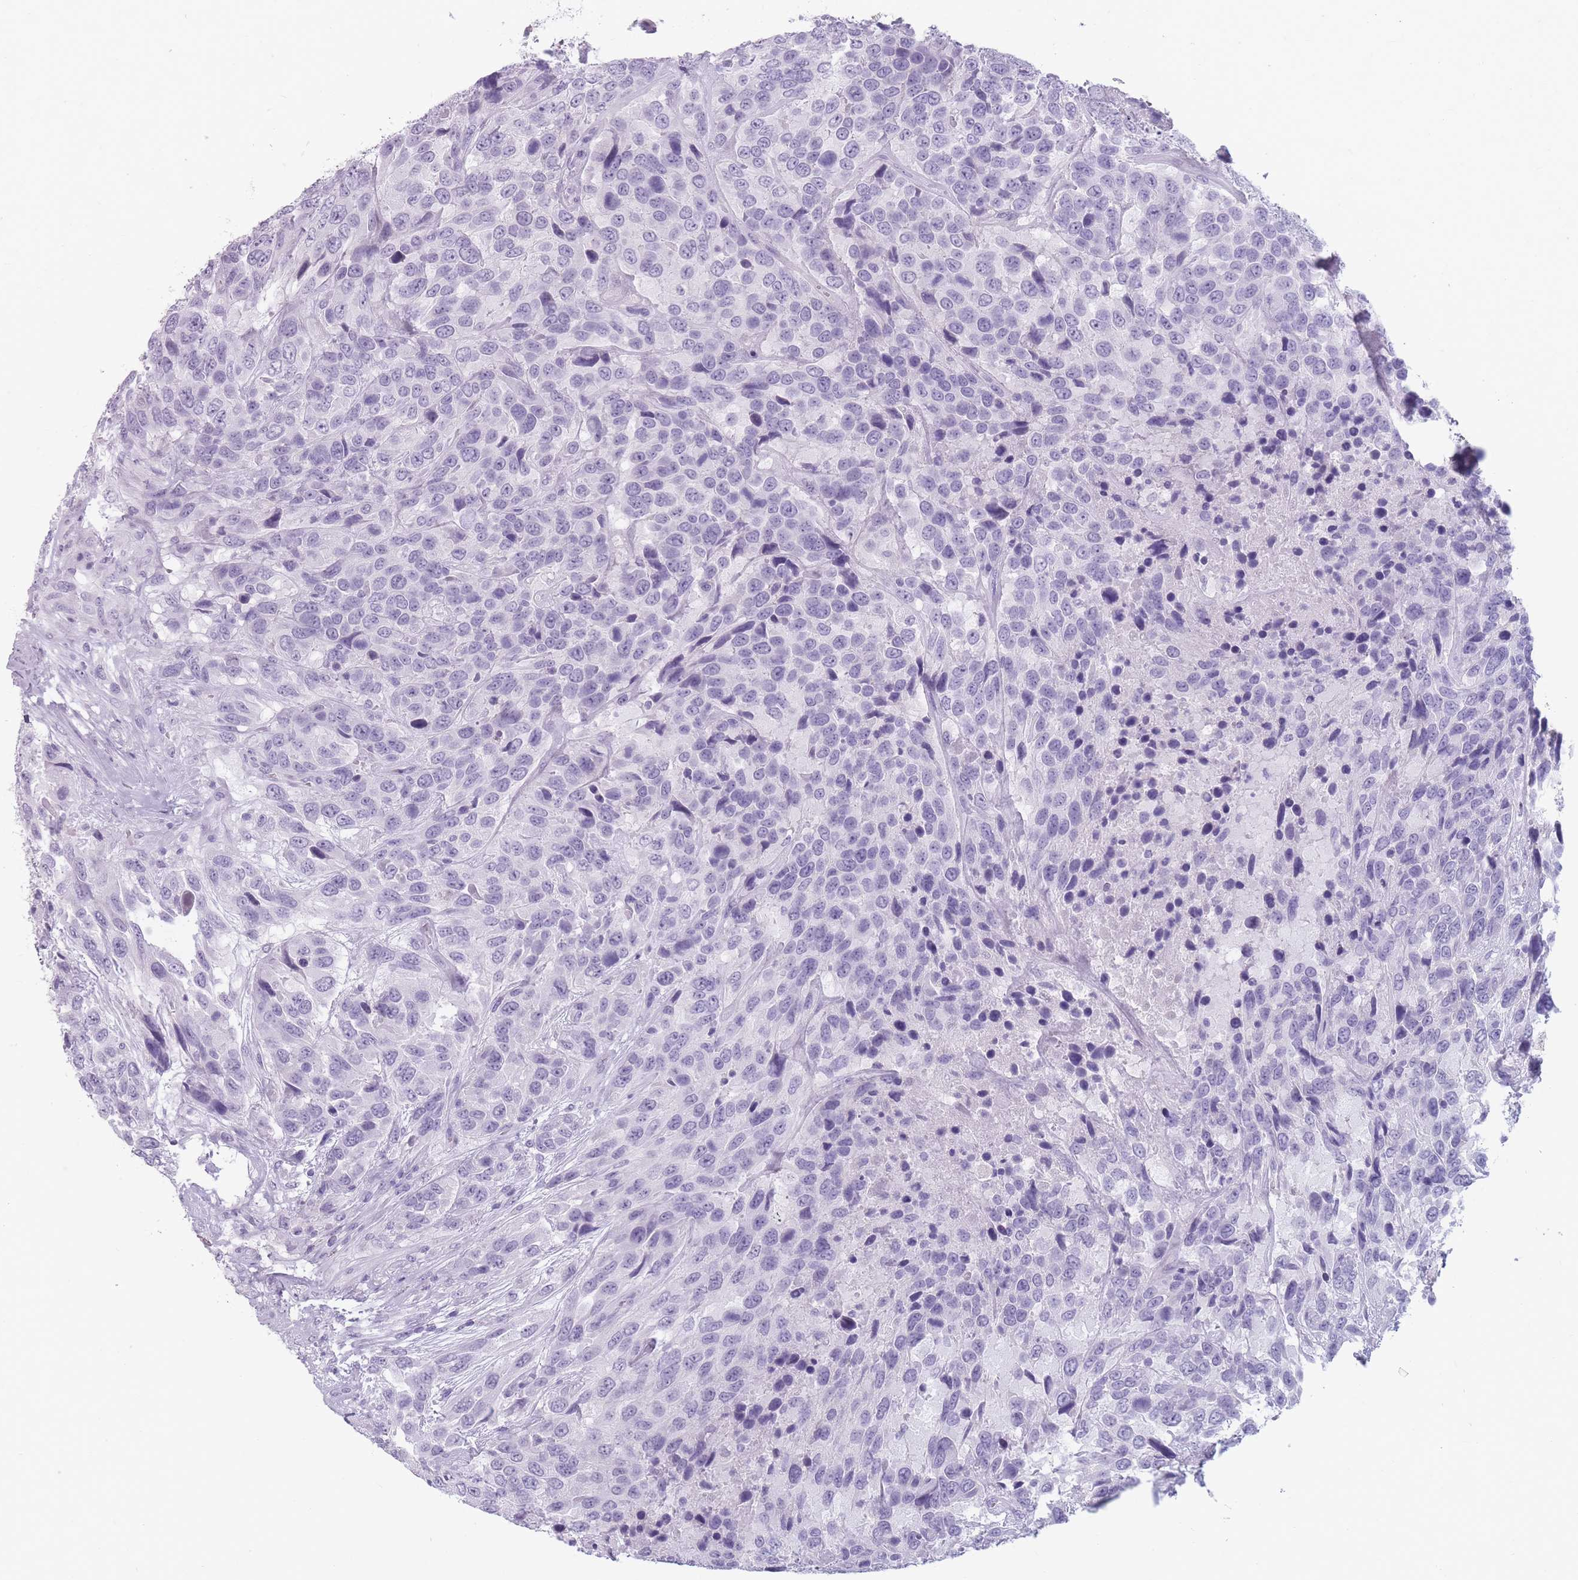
{"staining": {"intensity": "negative", "quantity": "none", "location": "none"}, "tissue": "urothelial cancer", "cell_type": "Tumor cells", "image_type": "cancer", "snomed": [{"axis": "morphology", "description": "Urothelial carcinoma, High grade"}, {"axis": "topography", "description": "Urinary bladder"}], "caption": "Immunohistochemistry (IHC) photomicrograph of neoplastic tissue: urothelial carcinoma (high-grade) stained with DAB exhibits no significant protein staining in tumor cells.", "gene": "CCNO", "patient": {"sex": "female", "age": 70}}